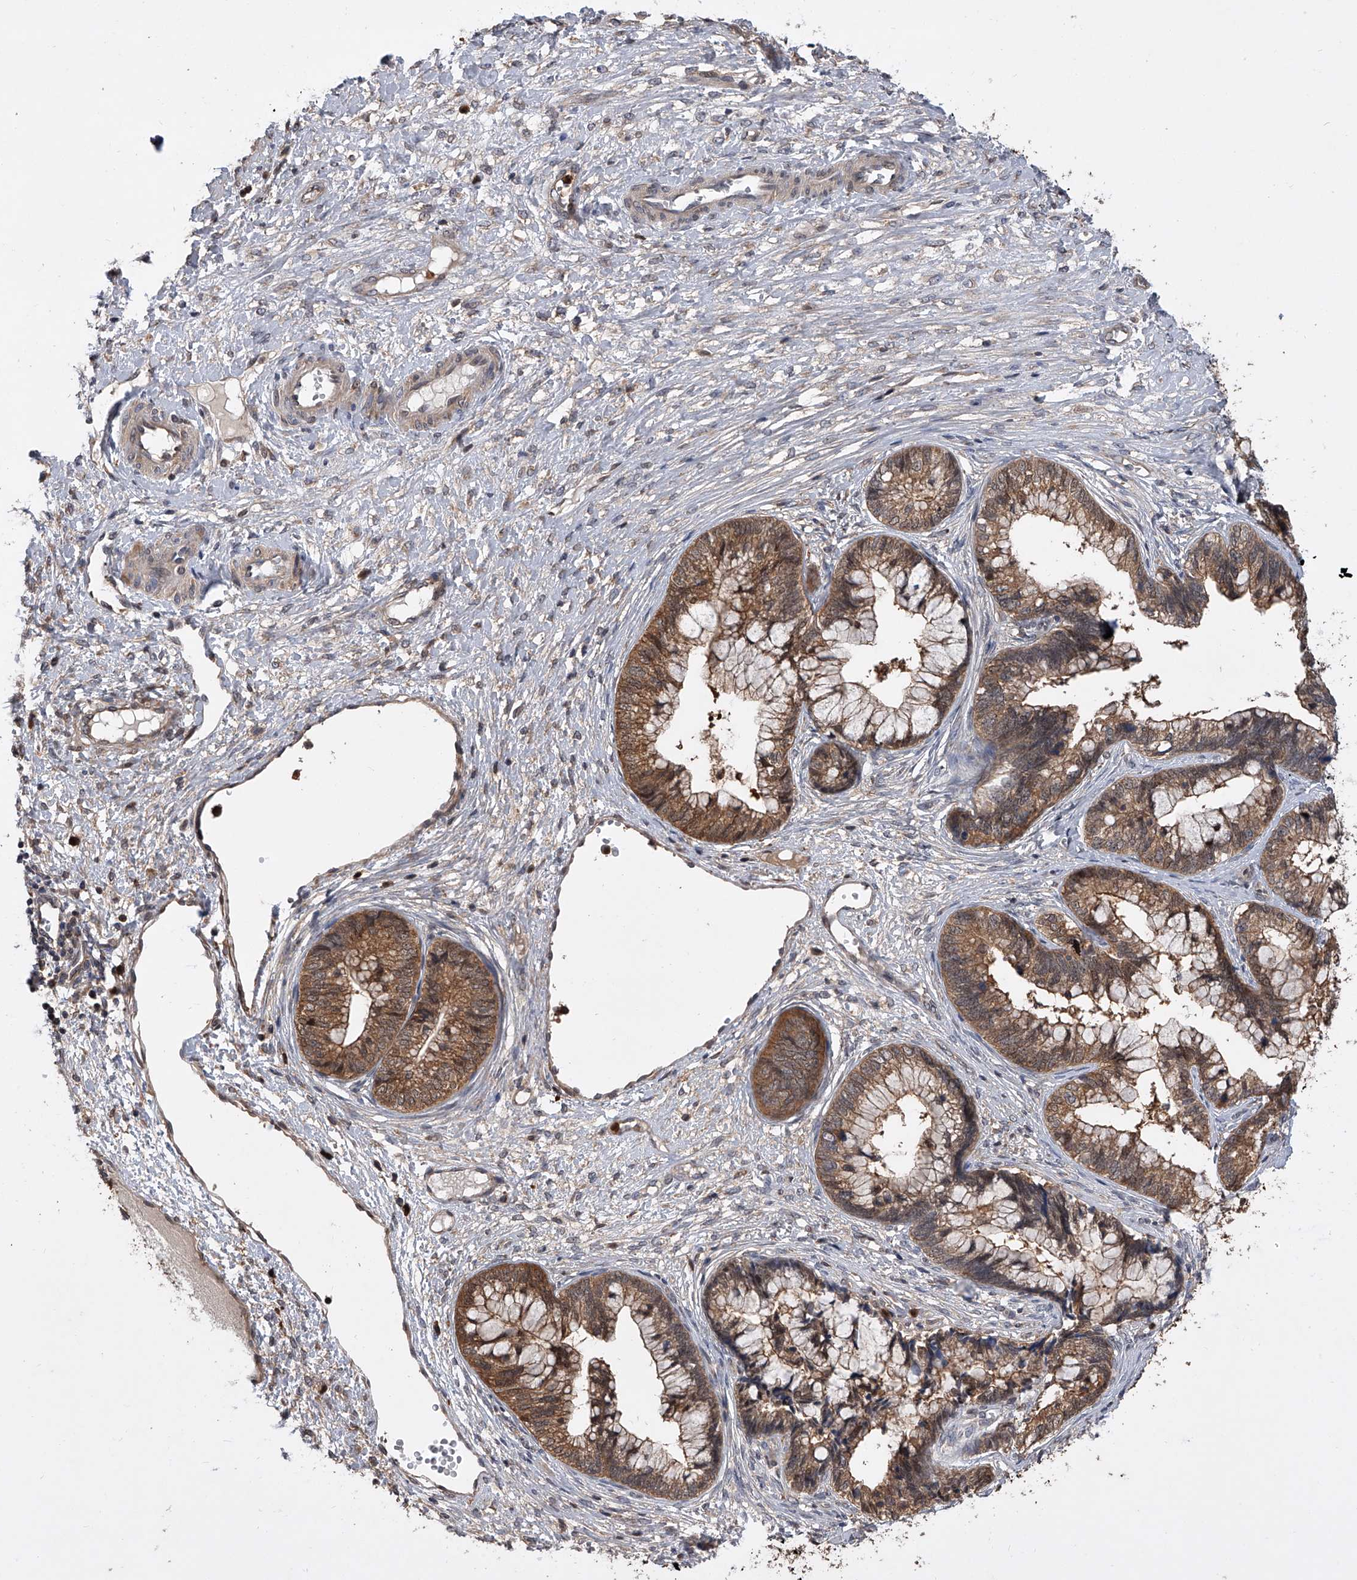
{"staining": {"intensity": "moderate", "quantity": ">75%", "location": "cytoplasmic/membranous,nuclear"}, "tissue": "cervical cancer", "cell_type": "Tumor cells", "image_type": "cancer", "snomed": [{"axis": "morphology", "description": "Adenocarcinoma, NOS"}, {"axis": "topography", "description": "Cervix"}], "caption": "A medium amount of moderate cytoplasmic/membranous and nuclear staining is present in approximately >75% of tumor cells in cervical cancer tissue. The staining was performed using DAB, with brown indicating positive protein expression. Nuclei are stained blue with hematoxylin.", "gene": "BHLHE23", "patient": {"sex": "female", "age": 44}}